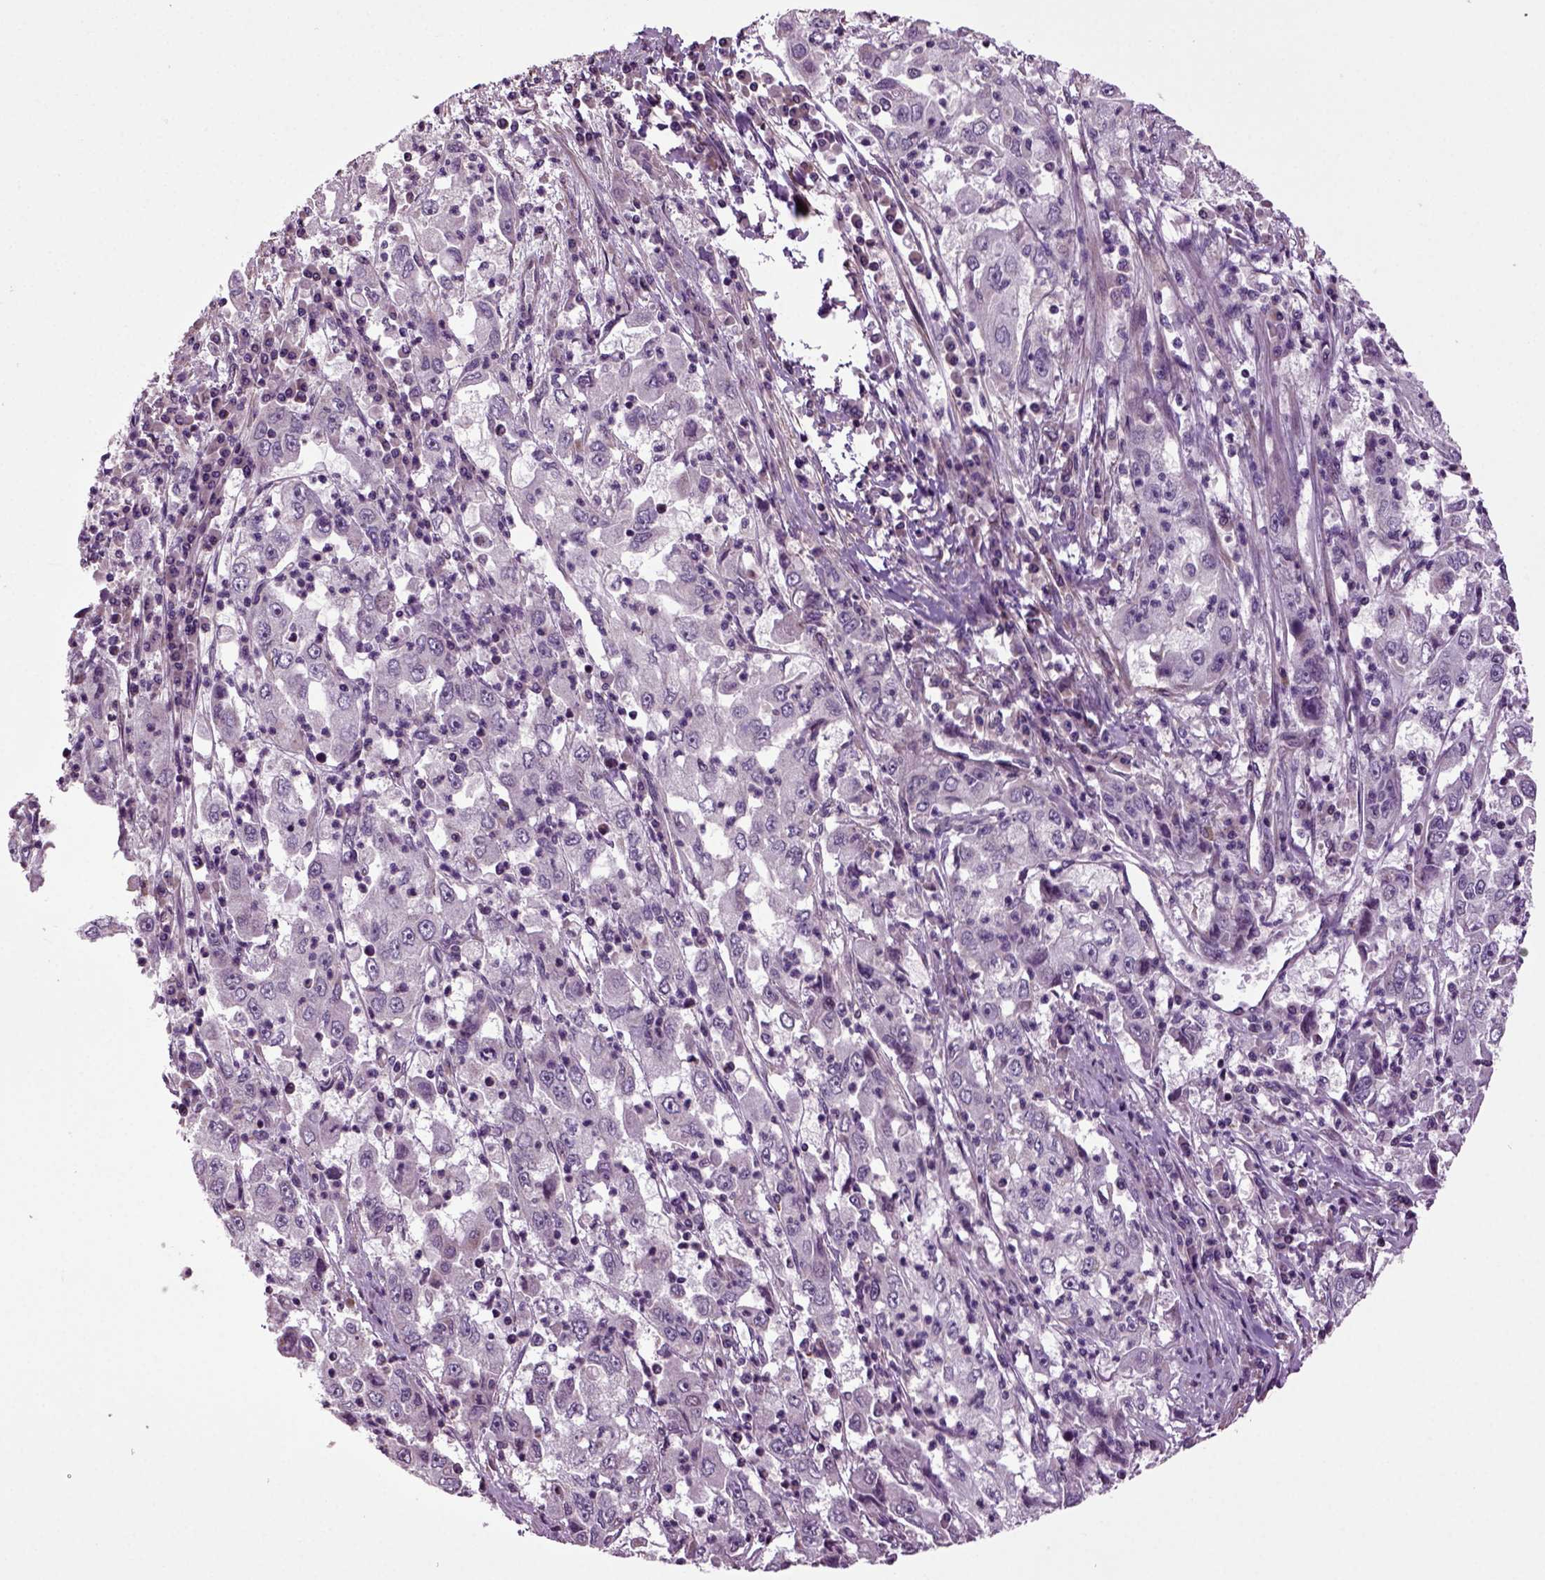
{"staining": {"intensity": "negative", "quantity": "none", "location": "none"}, "tissue": "cervical cancer", "cell_type": "Tumor cells", "image_type": "cancer", "snomed": [{"axis": "morphology", "description": "Squamous cell carcinoma, NOS"}, {"axis": "topography", "description": "Cervix"}], "caption": "The immunohistochemistry (IHC) image has no significant positivity in tumor cells of cervical cancer tissue.", "gene": "HAGHL", "patient": {"sex": "female", "age": 36}}